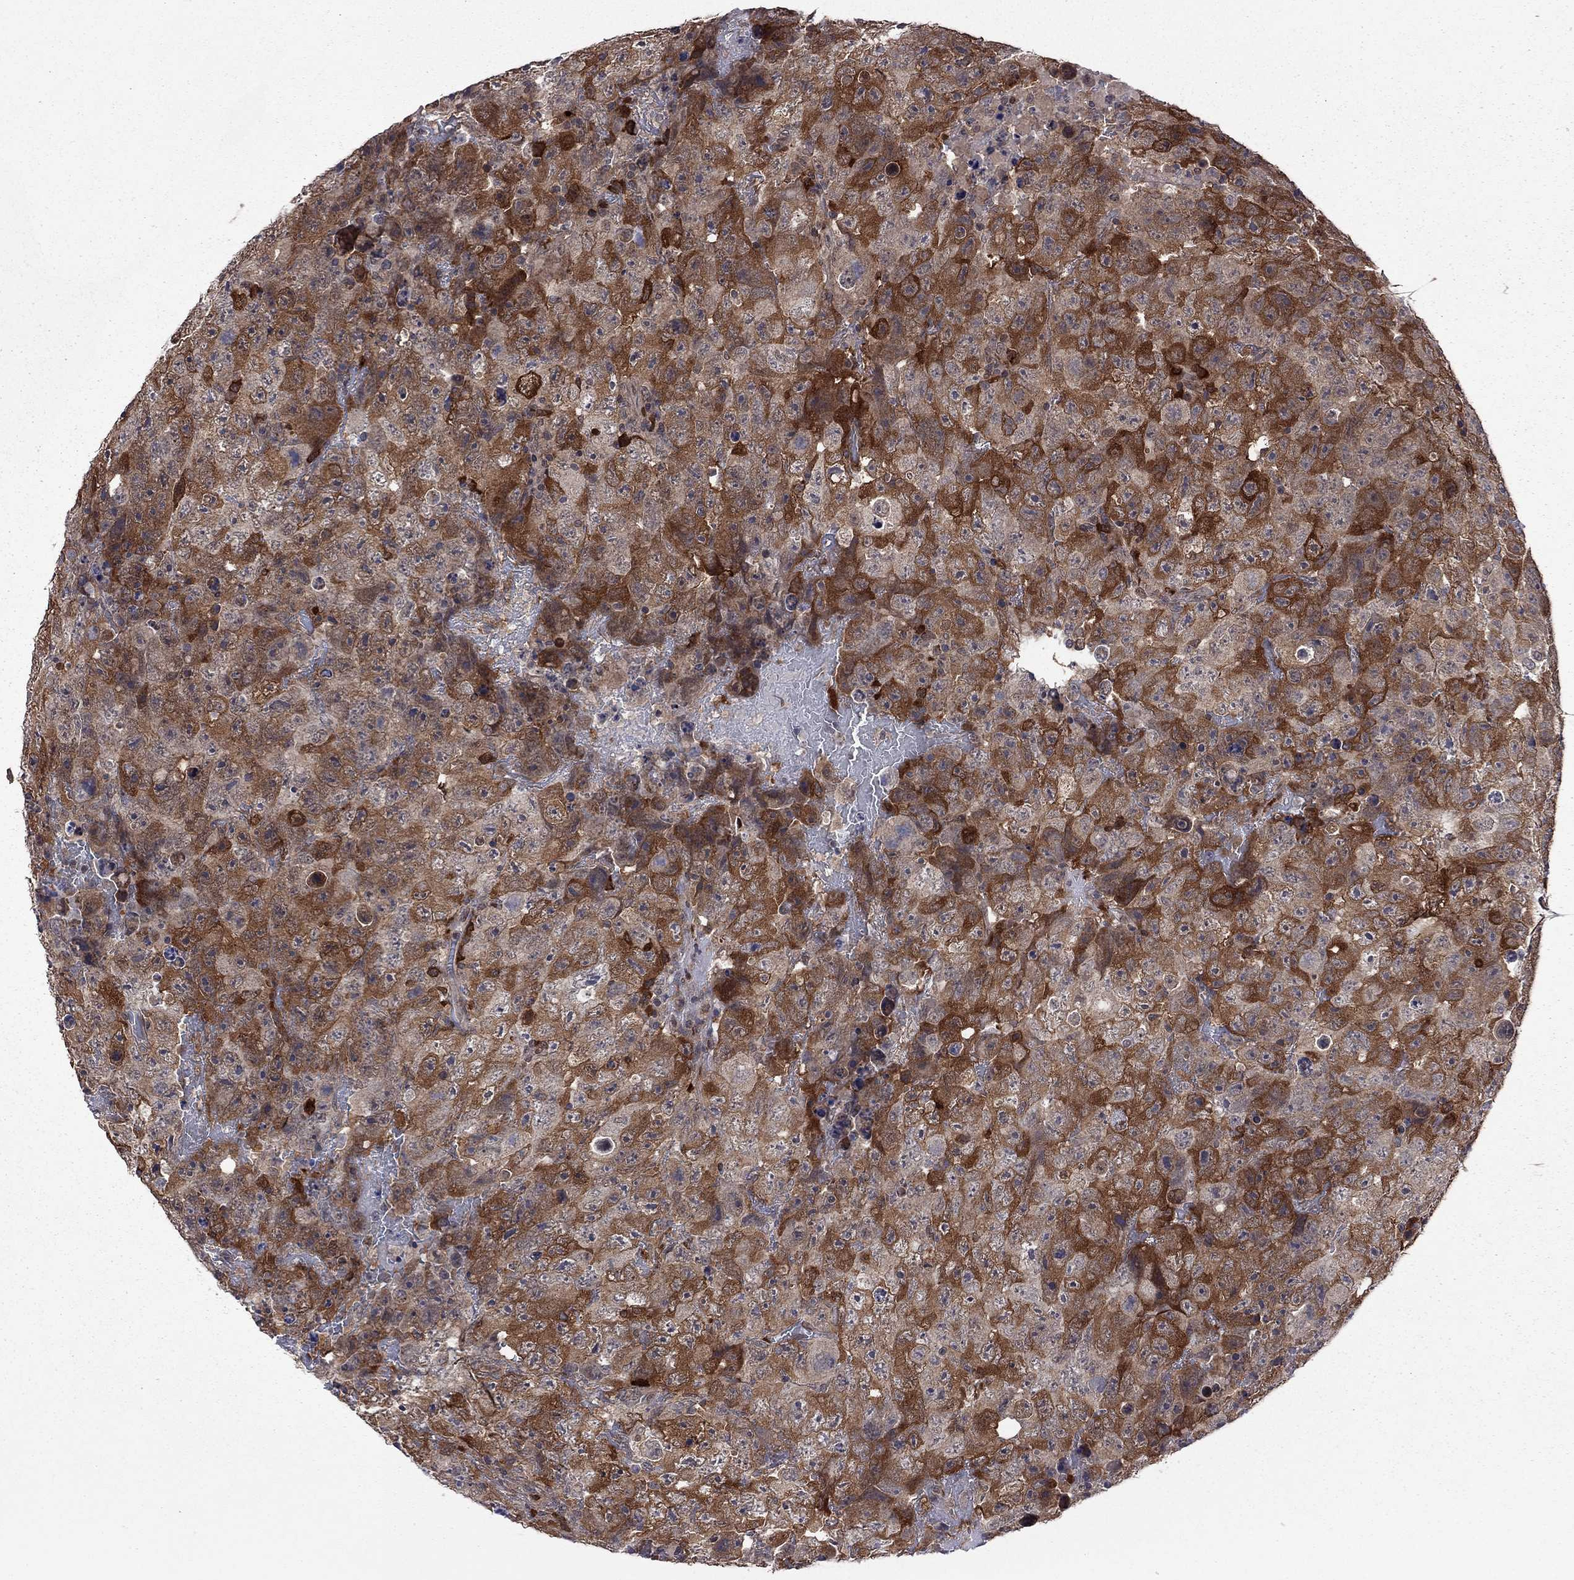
{"staining": {"intensity": "strong", "quantity": "25%-75%", "location": "cytoplasmic/membranous"}, "tissue": "testis cancer", "cell_type": "Tumor cells", "image_type": "cancer", "snomed": [{"axis": "morphology", "description": "Carcinoma, Embryonal, NOS"}, {"axis": "topography", "description": "Testis"}], "caption": "Protein analysis of testis cancer (embryonal carcinoma) tissue demonstrates strong cytoplasmic/membranous staining in about 25%-75% of tumor cells. The staining is performed using DAB (3,3'-diaminobenzidine) brown chromogen to label protein expression. The nuclei are counter-stained blue using hematoxylin.", "gene": "GPAA1", "patient": {"sex": "male", "age": 24}}